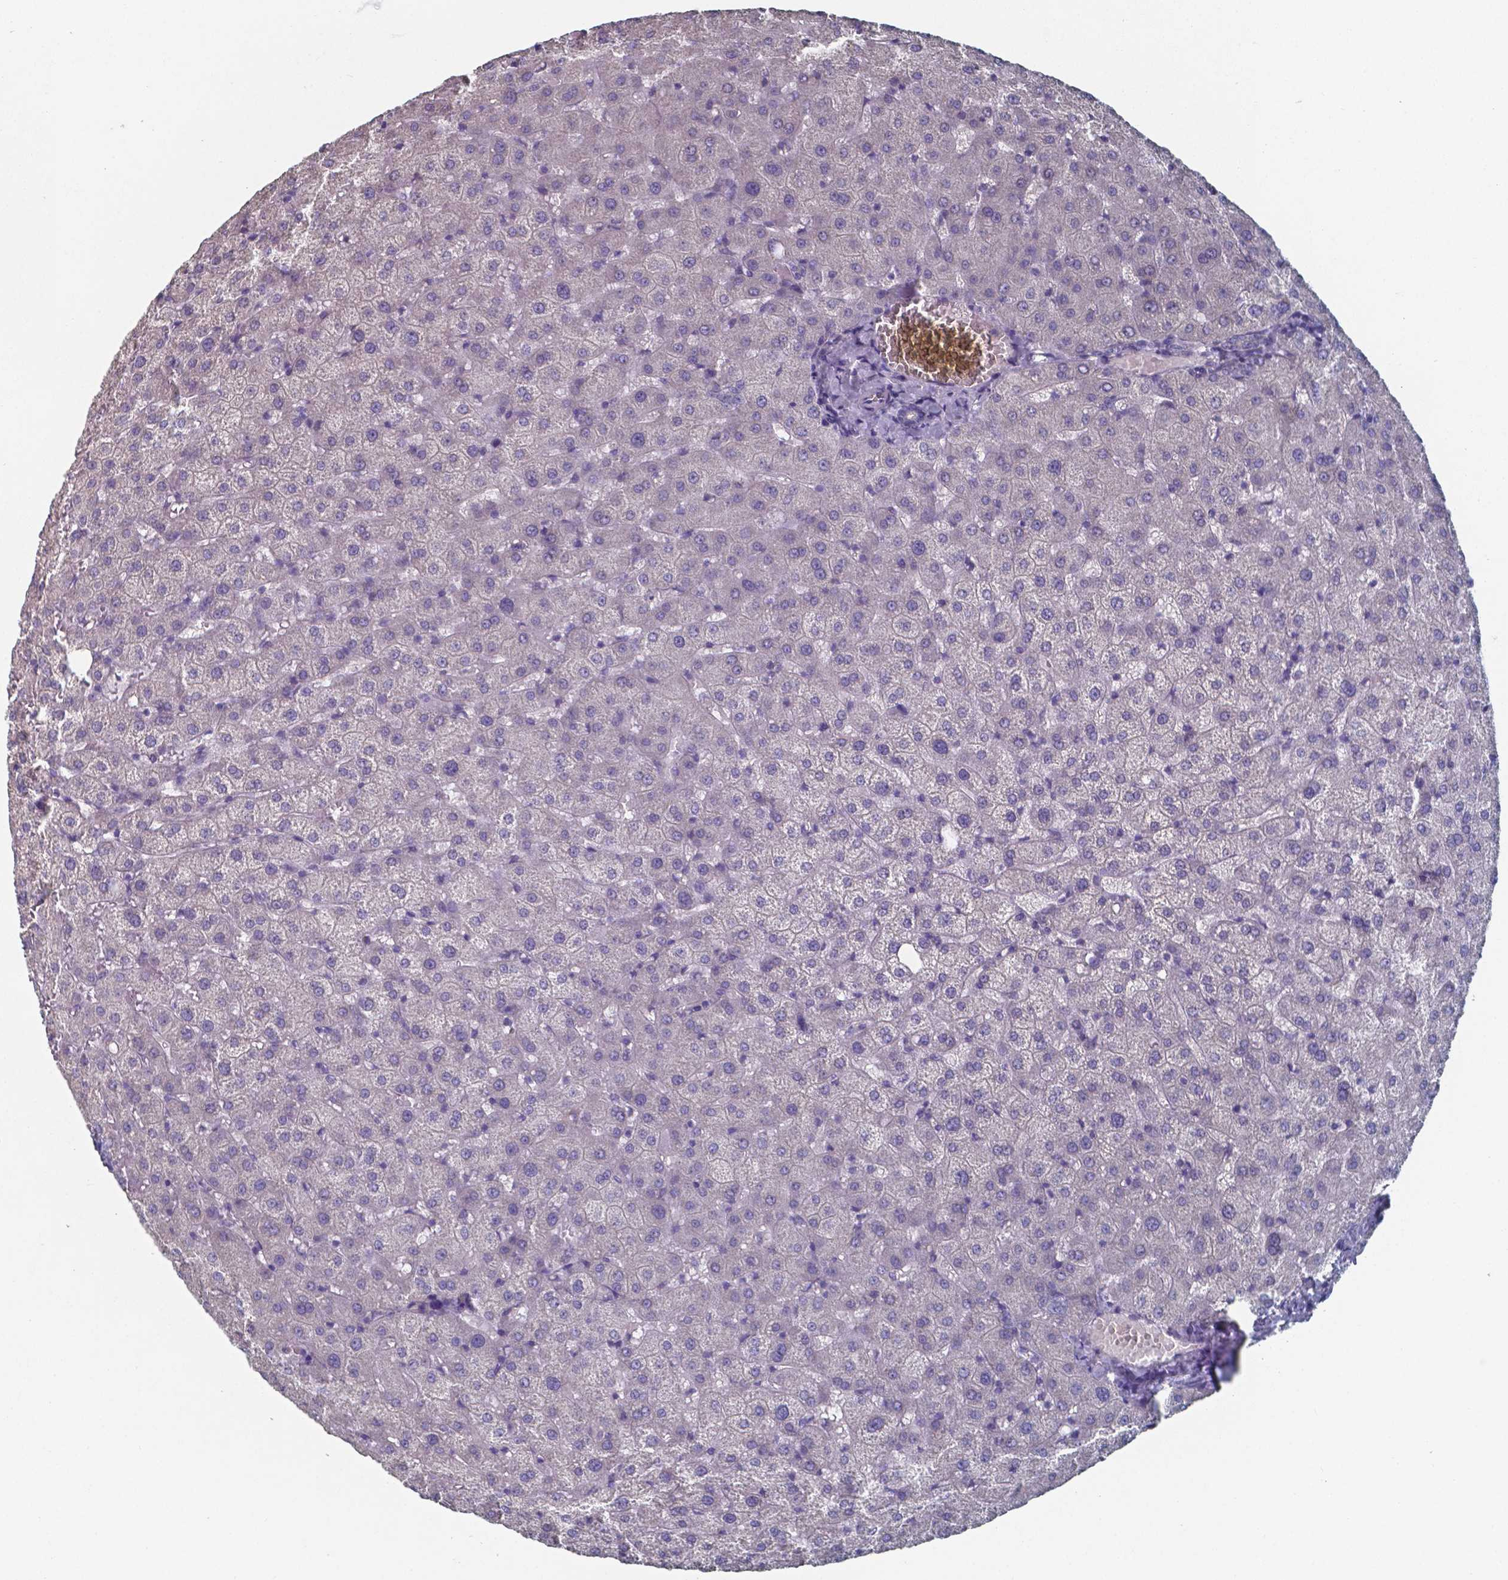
{"staining": {"intensity": "negative", "quantity": "none", "location": "none"}, "tissue": "liver", "cell_type": "Cholangiocytes", "image_type": "normal", "snomed": [{"axis": "morphology", "description": "Normal tissue, NOS"}, {"axis": "topography", "description": "Liver"}], "caption": "DAB (3,3'-diaminobenzidine) immunohistochemical staining of normal human liver shows no significant expression in cholangiocytes.", "gene": "FOXJ1", "patient": {"sex": "female", "age": 50}}